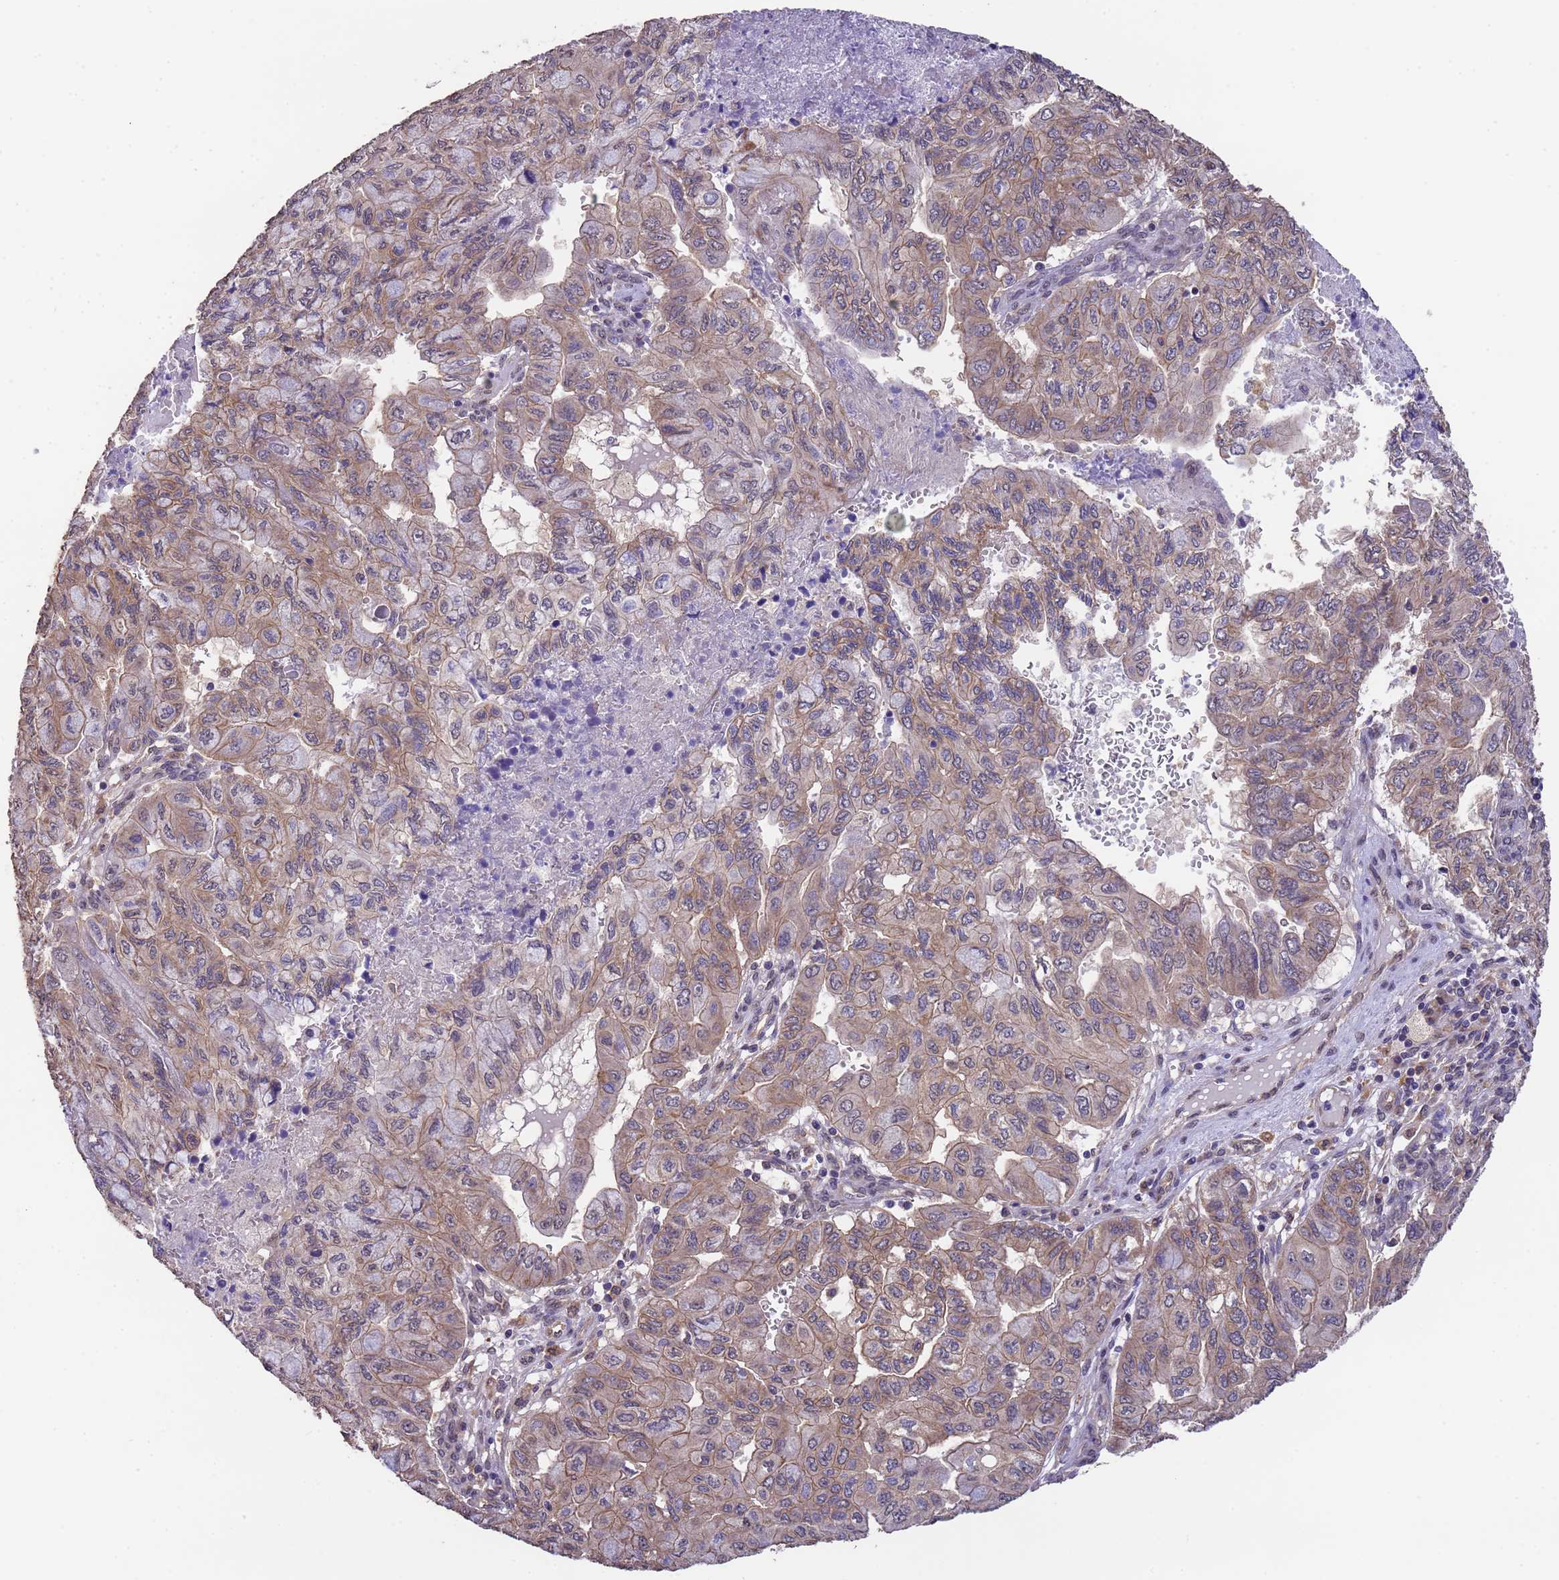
{"staining": {"intensity": "weak", "quantity": ">75%", "location": "cytoplasmic/membranous"}, "tissue": "pancreatic cancer", "cell_type": "Tumor cells", "image_type": "cancer", "snomed": [{"axis": "morphology", "description": "Adenocarcinoma, NOS"}, {"axis": "topography", "description": "Pancreas"}], "caption": "Human pancreatic cancer stained for a protein (brown) displays weak cytoplasmic/membranous positive positivity in about >75% of tumor cells.", "gene": "NPHP1", "patient": {"sex": "male", "age": 51}}